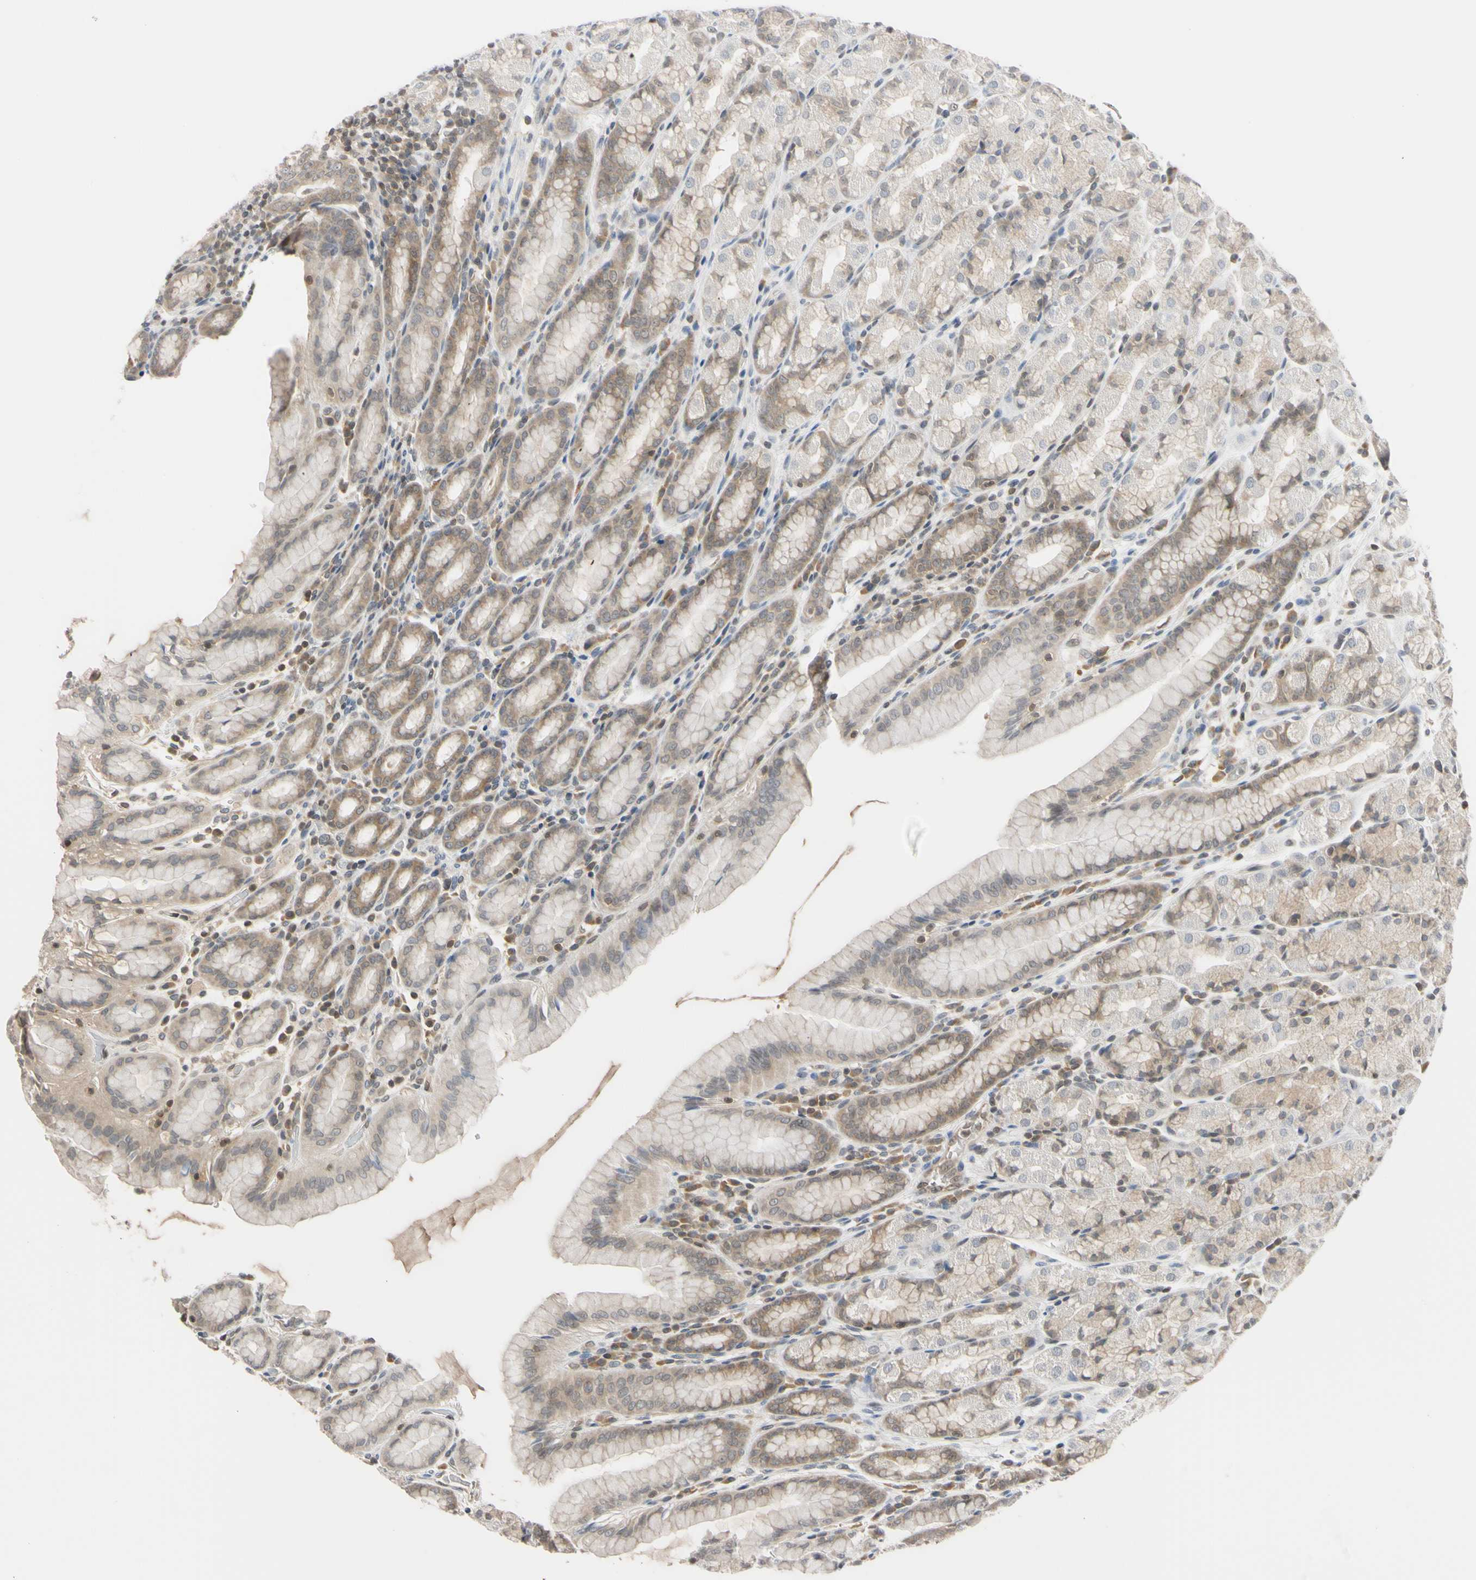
{"staining": {"intensity": "weak", "quantity": "25%-75%", "location": "cytoplasmic/membranous,nuclear"}, "tissue": "stomach", "cell_type": "Glandular cells", "image_type": "normal", "snomed": [{"axis": "morphology", "description": "Normal tissue, NOS"}, {"axis": "topography", "description": "Stomach, upper"}], "caption": "Weak cytoplasmic/membranous,nuclear staining for a protein is seen in approximately 25%-75% of glandular cells of normal stomach using immunohistochemistry (IHC).", "gene": "UBE2I", "patient": {"sex": "male", "age": 68}}